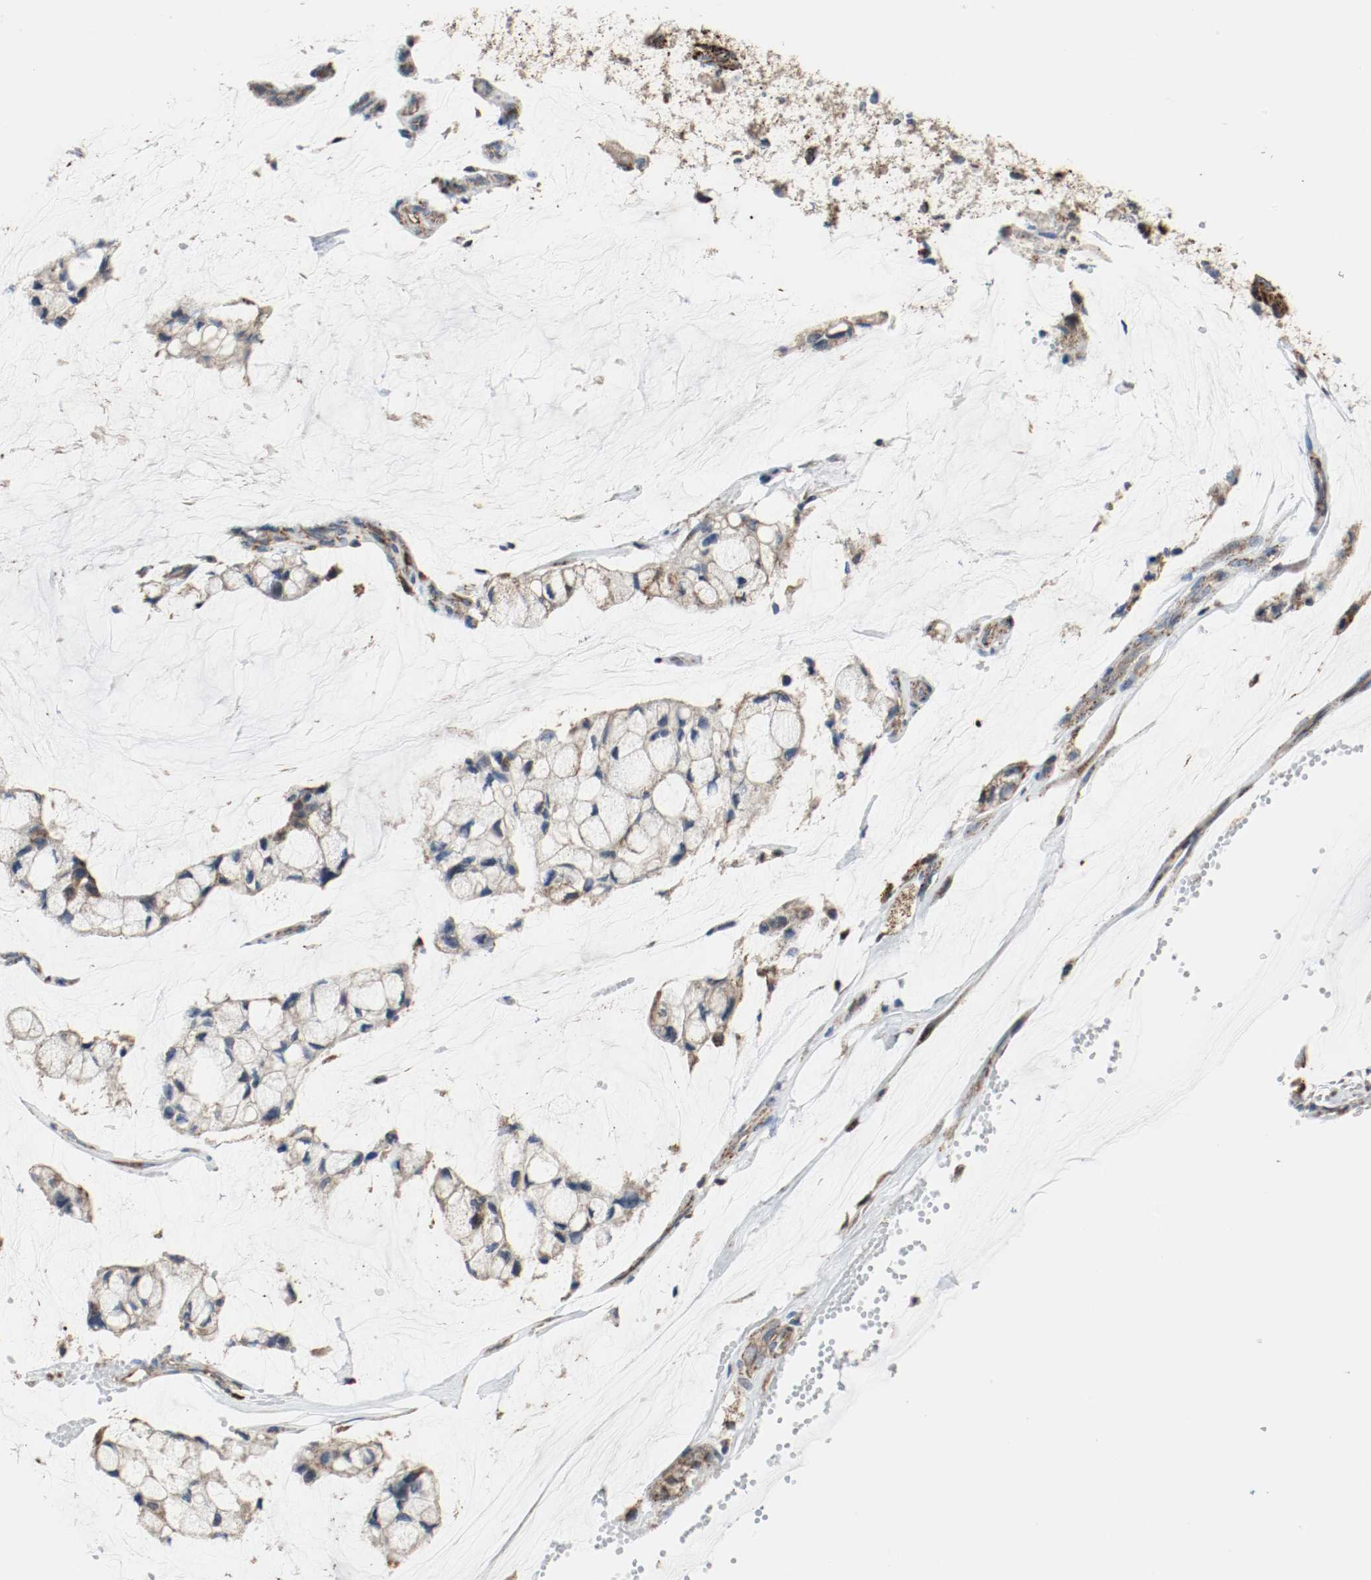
{"staining": {"intensity": "moderate", "quantity": ">75%", "location": "cytoplasmic/membranous"}, "tissue": "ovarian cancer", "cell_type": "Tumor cells", "image_type": "cancer", "snomed": [{"axis": "morphology", "description": "Cystadenocarcinoma, mucinous, NOS"}, {"axis": "topography", "description": "Ovary"}], "caption": "Ovarian cancer (mucinous cystadenocarcinoma) stained for a protein (brown) exhibits moderate cytoplasmic/membranous positive staining in about >75% of tumor cells.", "gene": "ALDH4A1", "patient": {"sex": "female", "age": 39}}